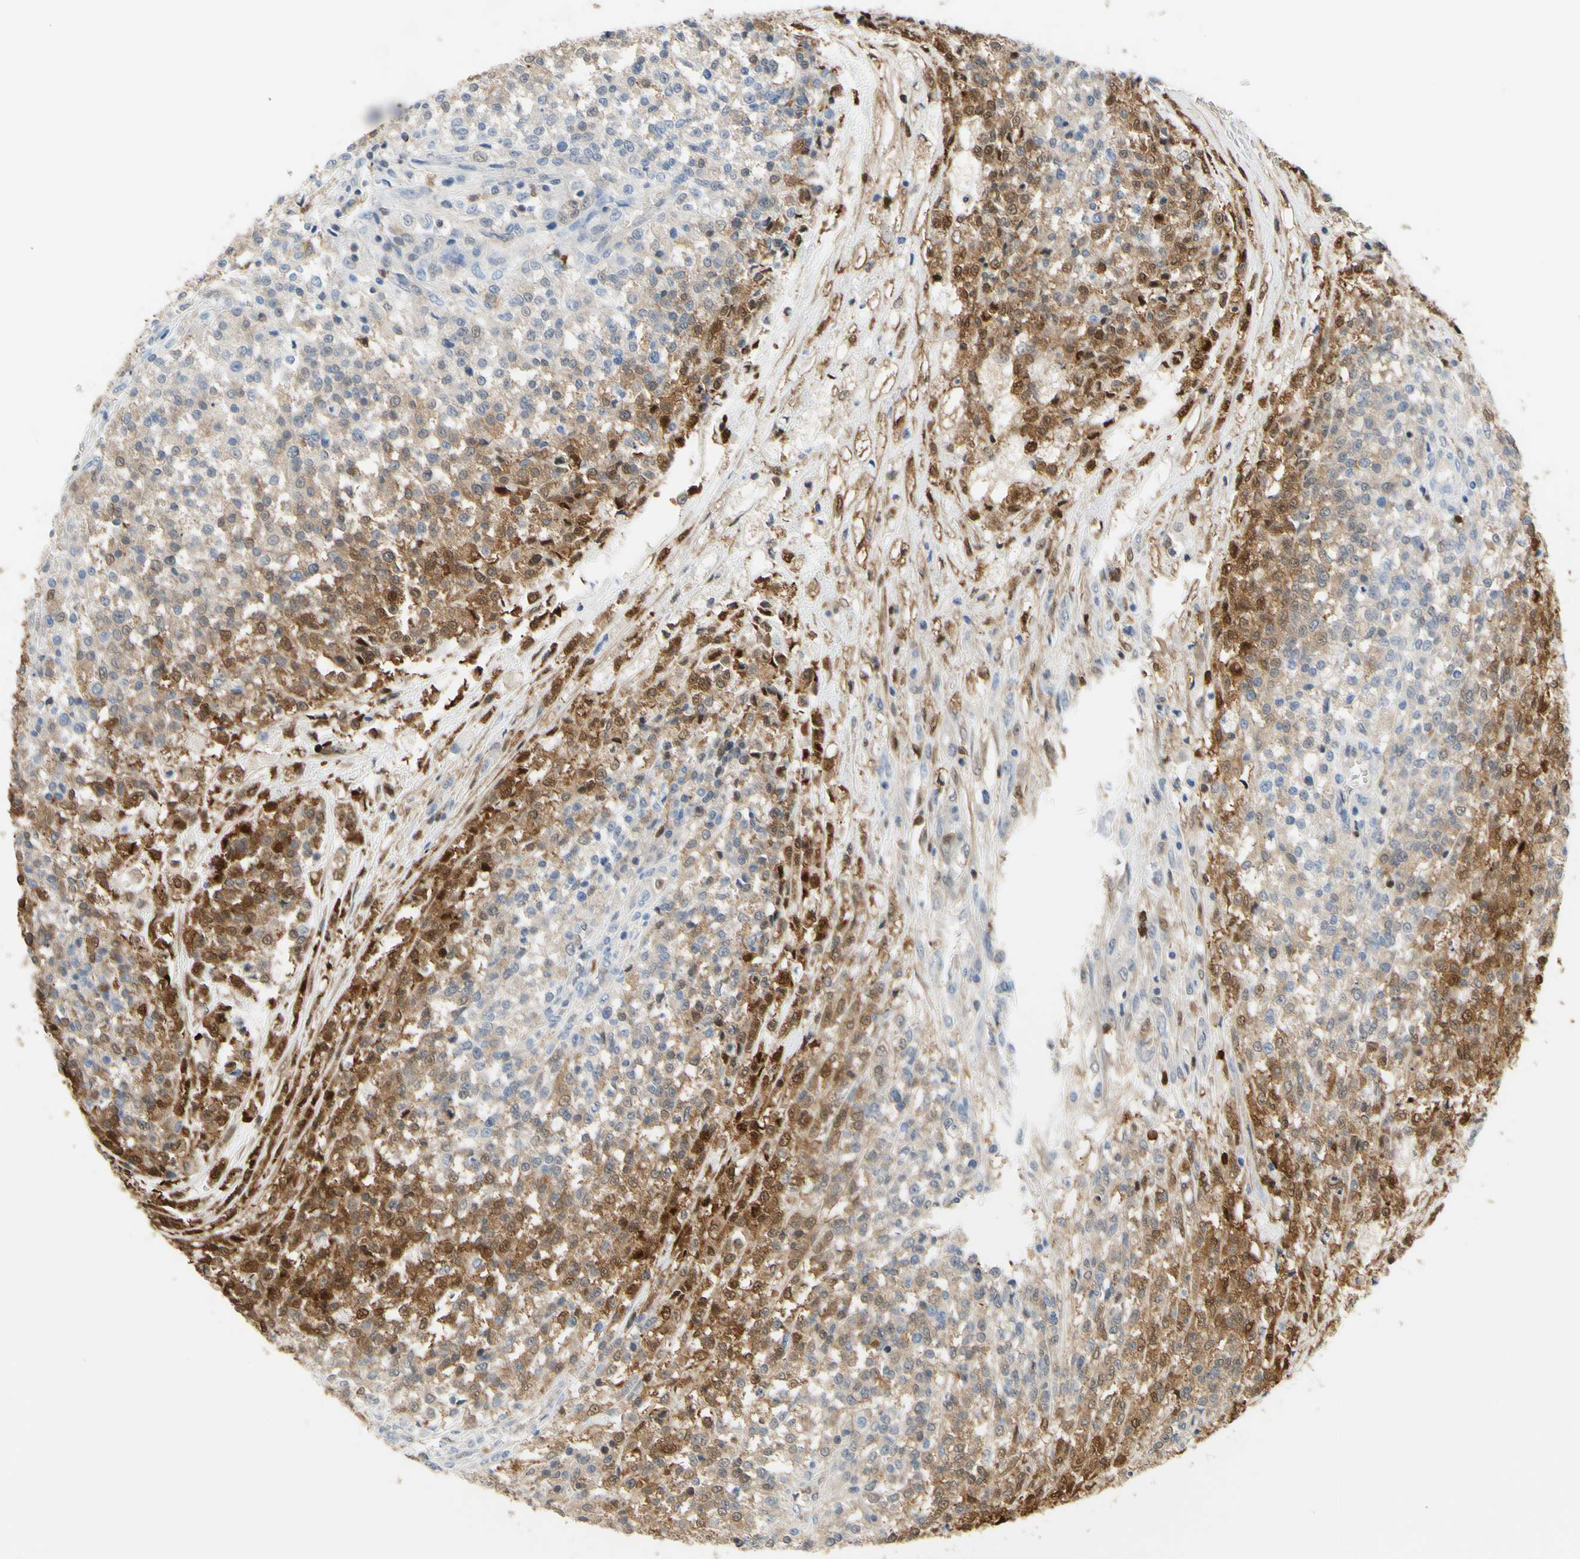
{"staining": {"intensity": "moderate", "quantity": "25%-75%", "location": "cytoplasmic/membranous"}, "tissue": "testis cancer", "cell_type": "Tumor cells", "image_type": "cancer", "snomed": [{"axis": "morphology", "description": "Seminoma, NOS"}, {"axis": "topography", "description": "Testis"}], "caption": "Immunohistochemical staining of human testis cancer (seminoma) exhibits medium levels of moderate cytoplasmic/membranous positivity in approximately 25%-75% of tumor cells. (Brightfield microscopy of DAB IHC at high magnification).", "gene": "UPK3B", "patient": {"sex": "male", "age": 59}}